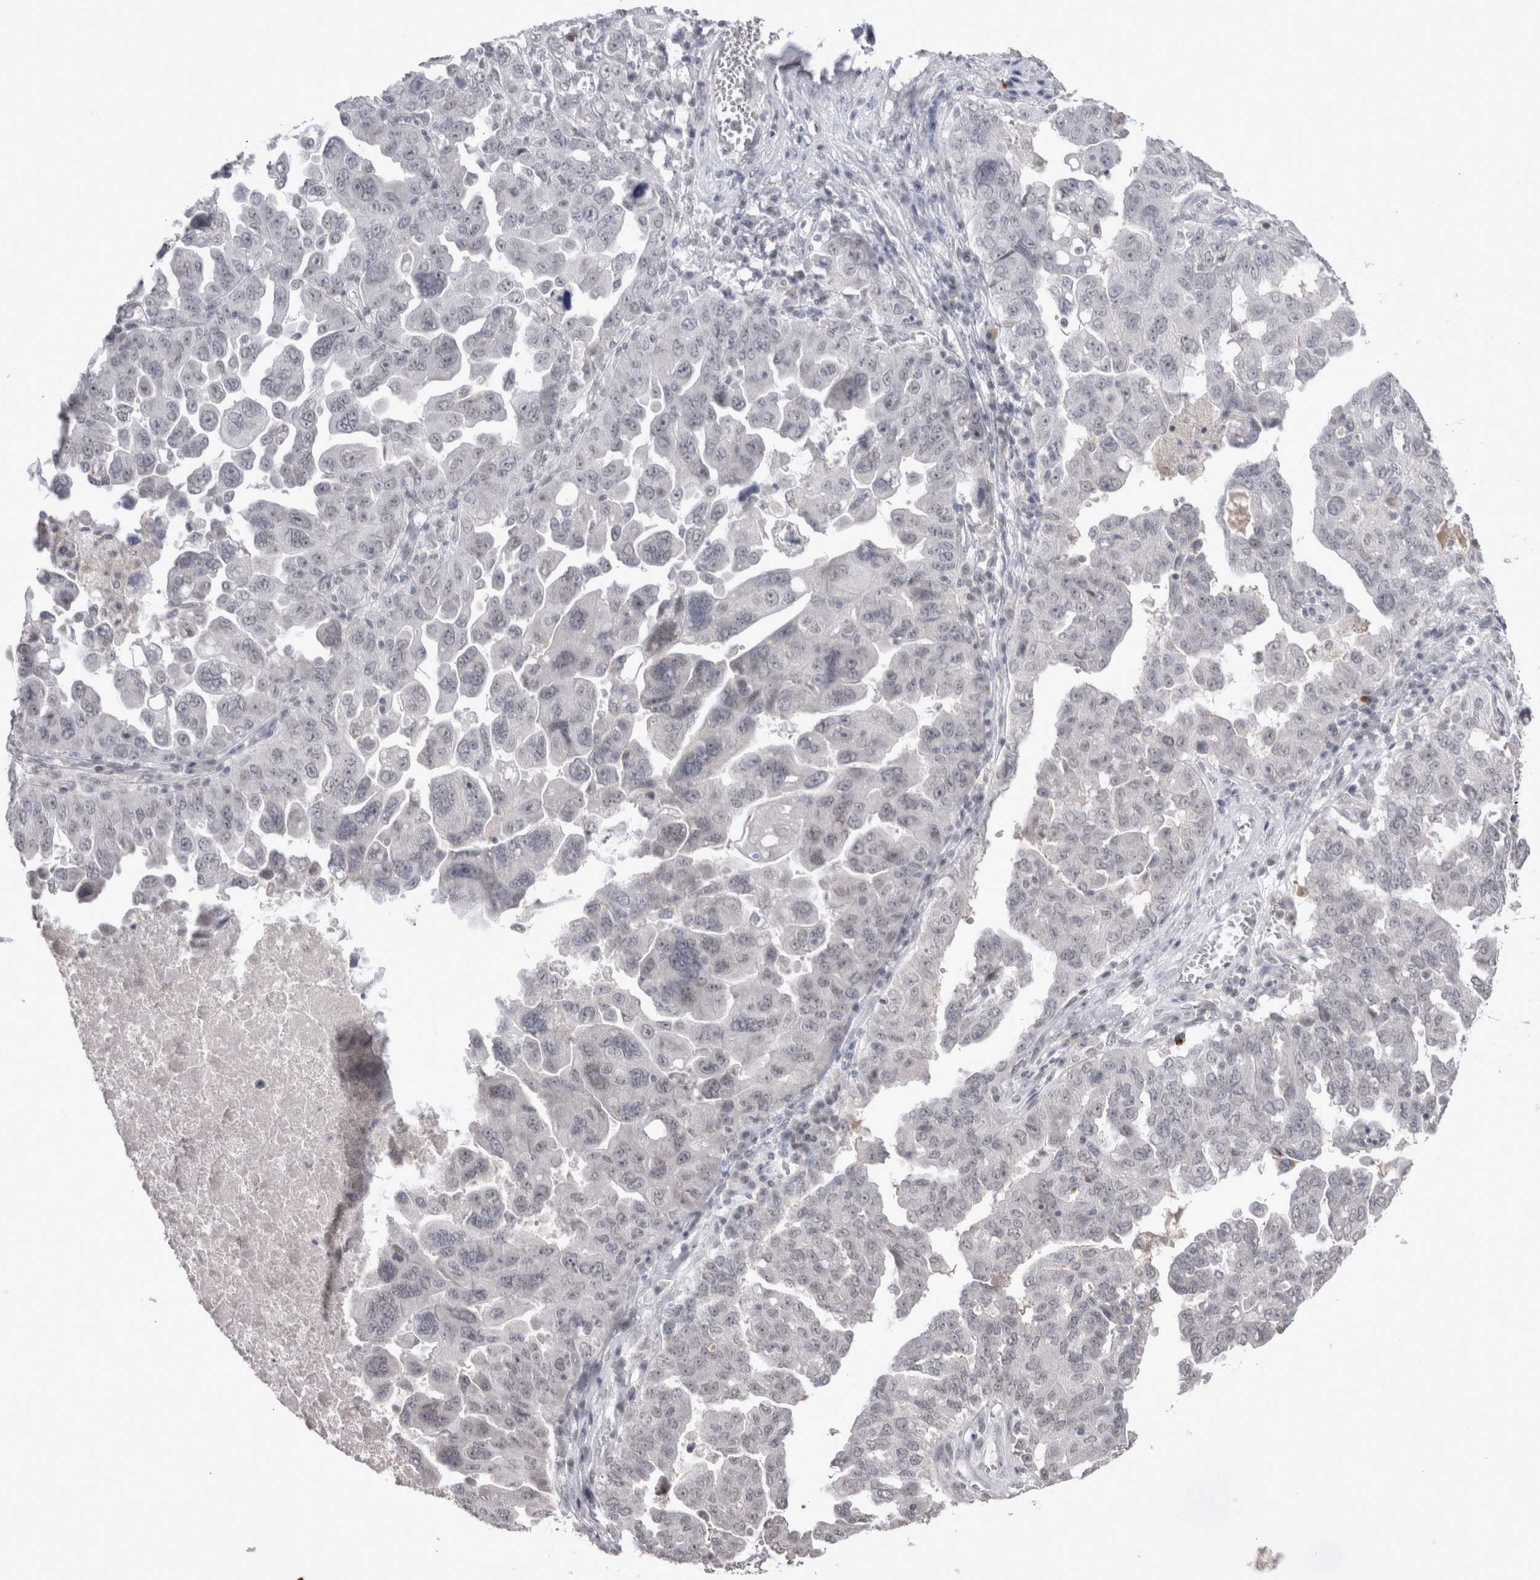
{"staining": {"intensity": "negative", "quantity": "none", "location": "none"}, "tissue": "ovarian cancer", "cell_type": "Tumor cells", "image_type": "cancer", "snomed": [{"axis": "morphology", "description": "Carcinoma, endometroid"}, {"axis": "topography", "description": "Ovary"}], "caption": "Protein analysis of ovarian cancer (endometroid carcinoma) shows no significant expression in tumor cells. (Brightfield microscopy of DAB IHC at high magnification).", "gene": "DDX4", "patient": {"sex": "female", "age": 62}}